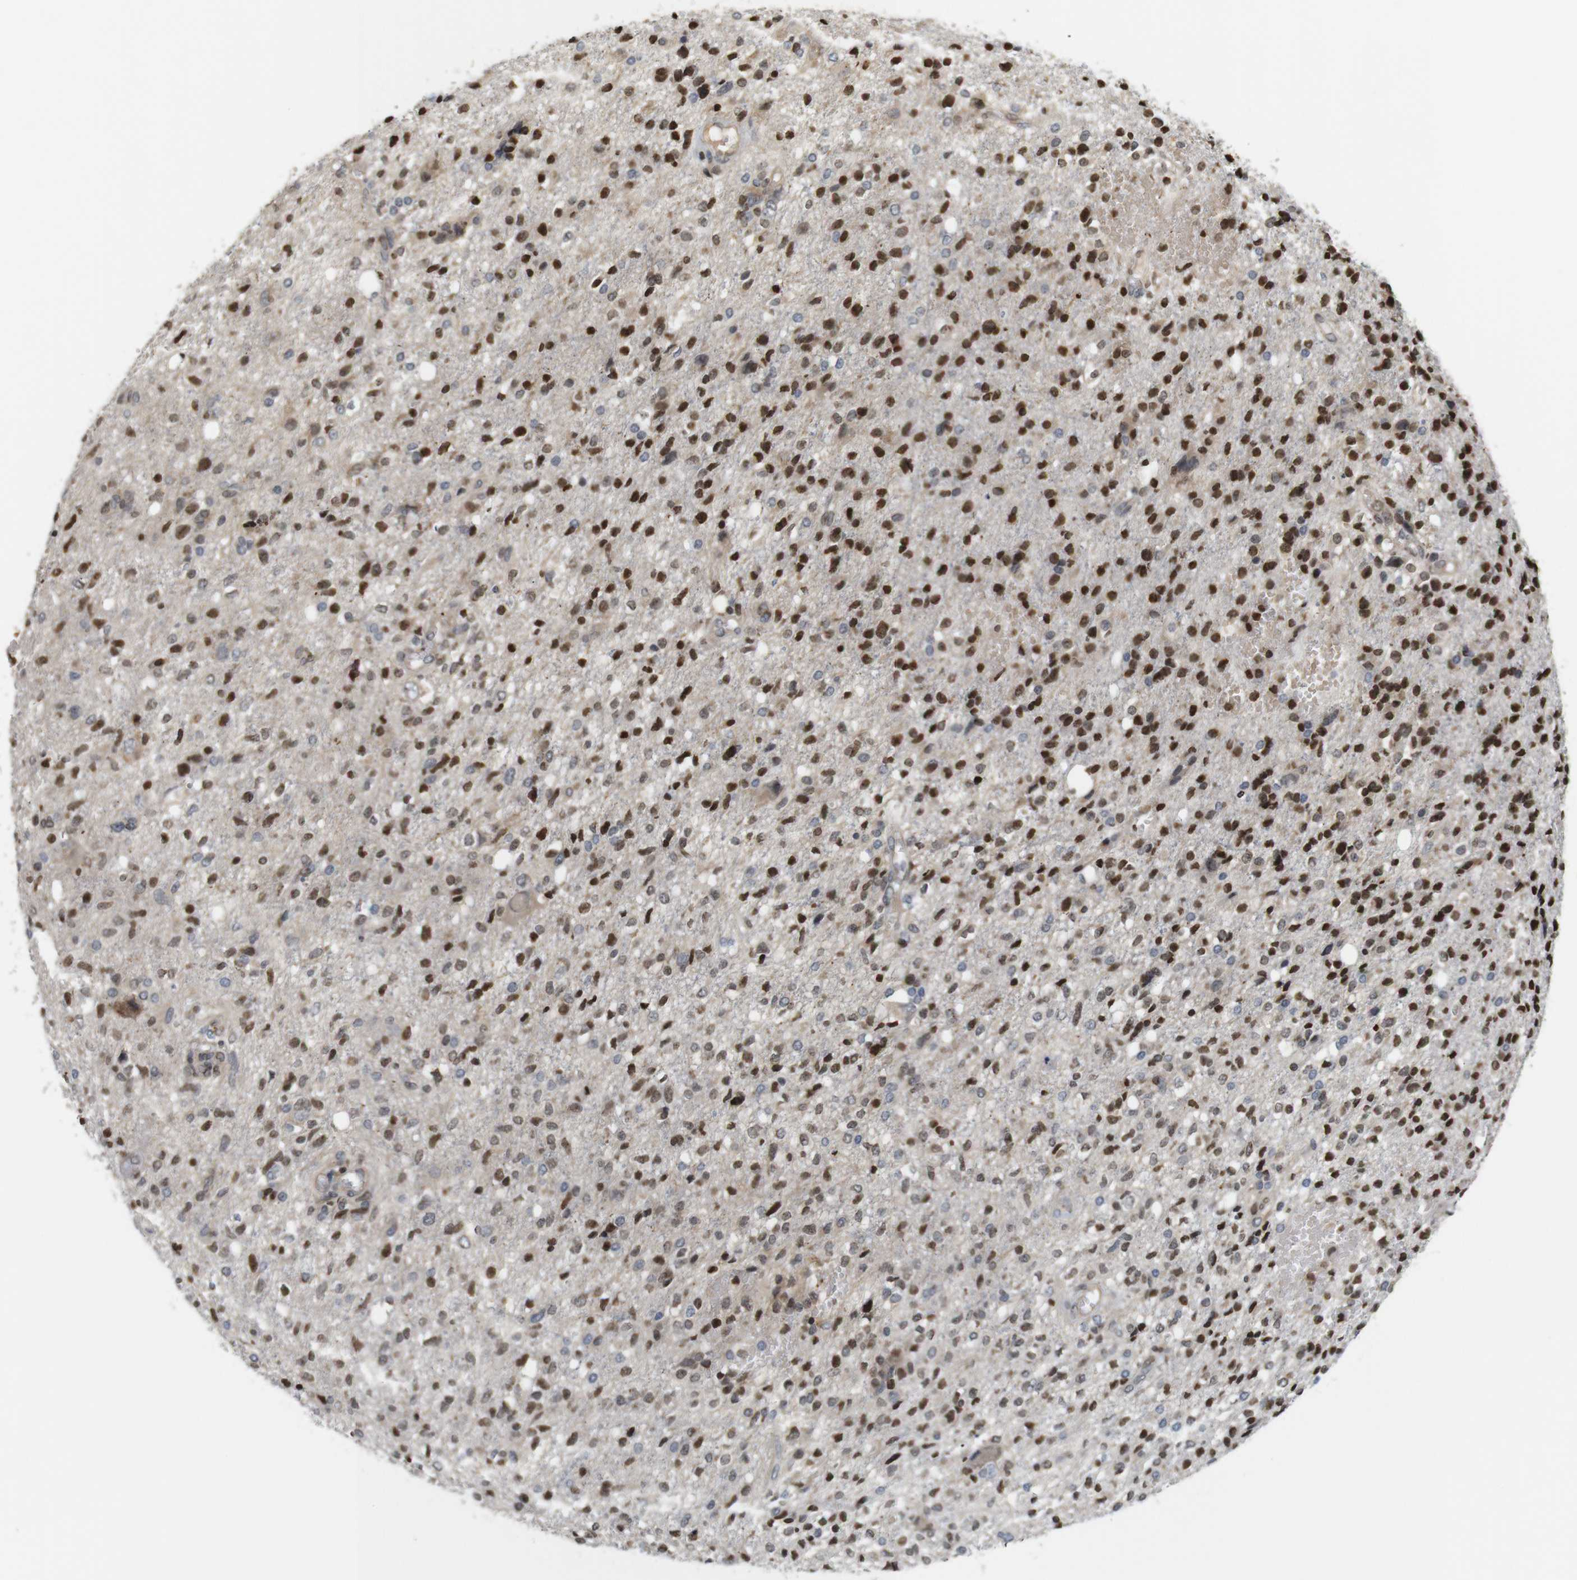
{"staining": {"intensity": "moderate", "quantity": "25%-75%", "location": "nuclear"}, "tissue": "glioma", "cell_type": "Tumor cells", "image_type": "cancer", "snomed": [{"axis": "morphology", "description": "Glioma, malignant, High grade"}, {"axis": "topography", "description": "Brain"}], "caption": "Brown immunohistochemical staining in glioma reveals moderate nuclear expression in about 25%-75% of tumor cells. The protein is stained brown, and the nuclei are stained in blue (DAB IHC with brightfield microscopy, high magnification).", "gene": "MBD1", "patient": {"sex": "female", "age": 59}}